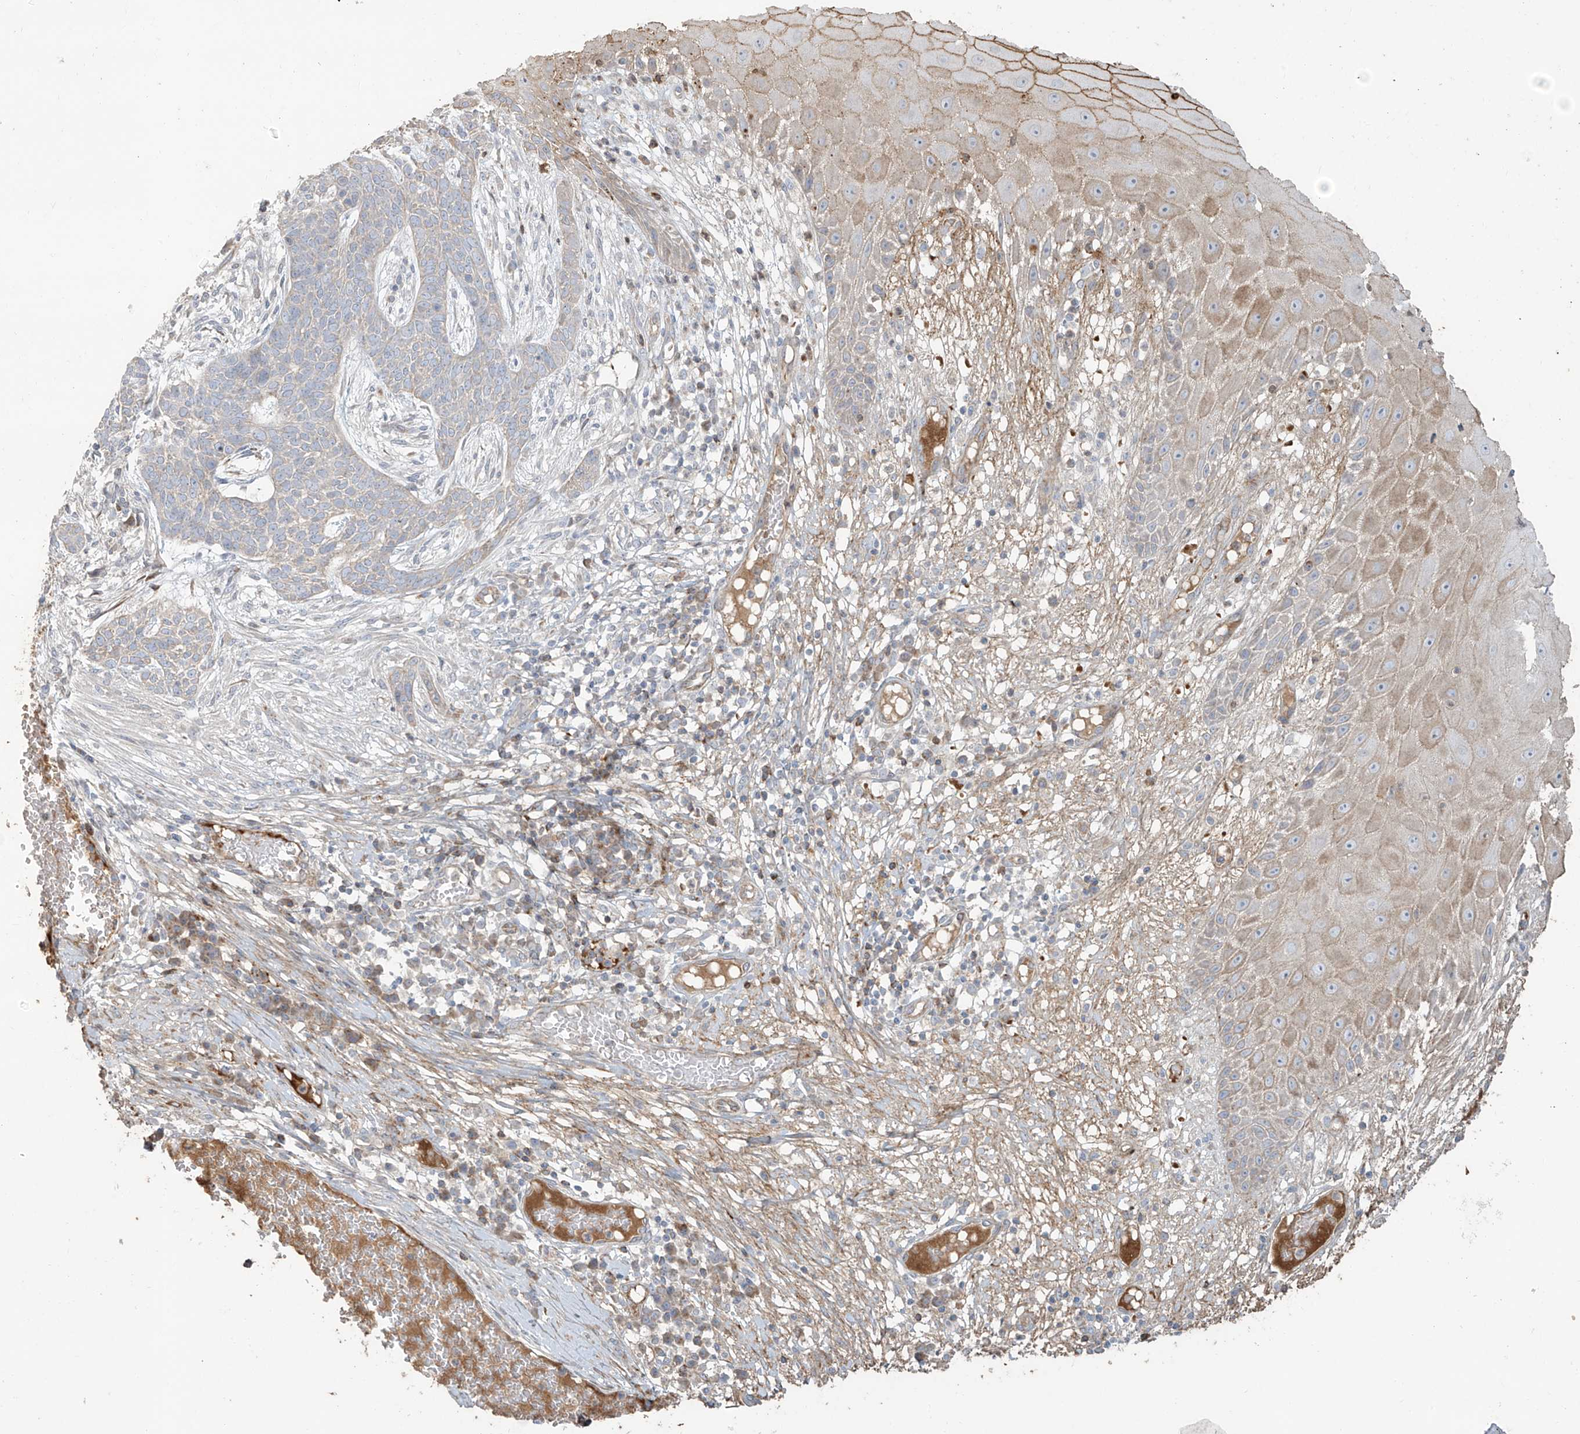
{"staining": {"intensity": "negative", "quantity": "none", "location": "none"}, "tissue": "skin cancer", "cell_type": "Tumor cells", "image_type": "cancer", "snomed": [{"axis": "morphology", "description": "Normal tissue, NOS"}, {"axis": "morphology", "description": "Basal cell carcinoma"}, {"axis": "topography", "description": "Skin"}], "caption": "An immunohistochemistry micrograph of skin cancer (basal cell carcinoma) is shown. There is no staining in tumor cells of skin cancer (basal cell carcinoma). Brightfield microscopy of IHC stained with DAB (3,3'-diaminobenzidine) (brown) and hematoxylin (blue), captured at high magnification.", "gene": "ABTB1", "patient": {"sex": "male", "age": 64}}